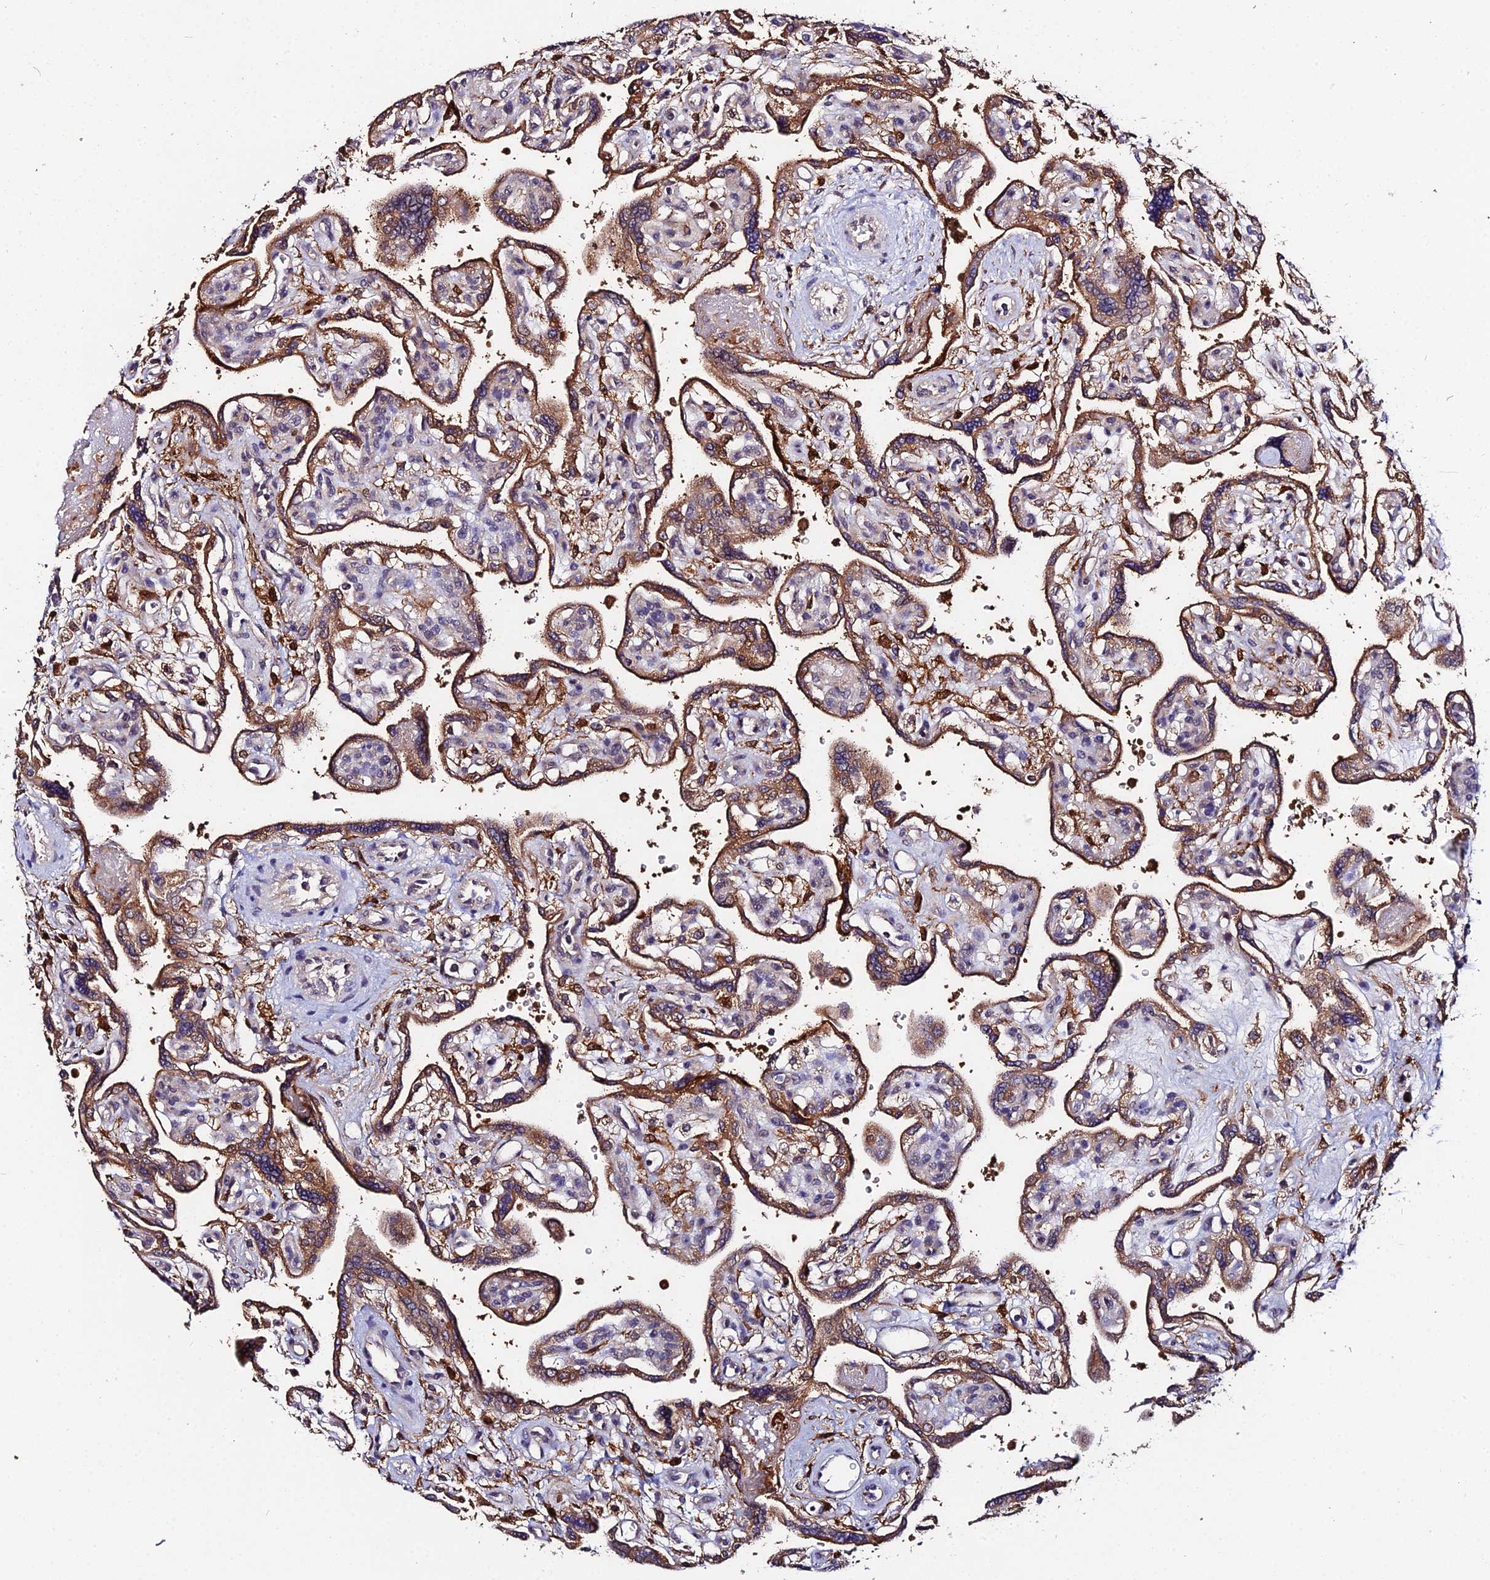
{"staining": {"intensity": "moderate", "quantity": ">75%", "location": "cytoplasmic/membranous"}, "tissue": "placenta", "cell_type": "Trophoblastic cells", "image_type": "normal", "snomed": [{"axis": "morphology", "description": "Normal tissue, NOS"}, {"axis": "topography", "description": "Placenta"}], "caption": "Brown immunohistochemical staining in normal placenta demonstrates moderate cytoplasmic/membranous positivity in approximately >75% of trophoblastic cells. (brown staining indicates protein expression, while blue staining denotes nuclei).", "gene": "ZBED8", "patient": {"sex": "female", "age": 39}}